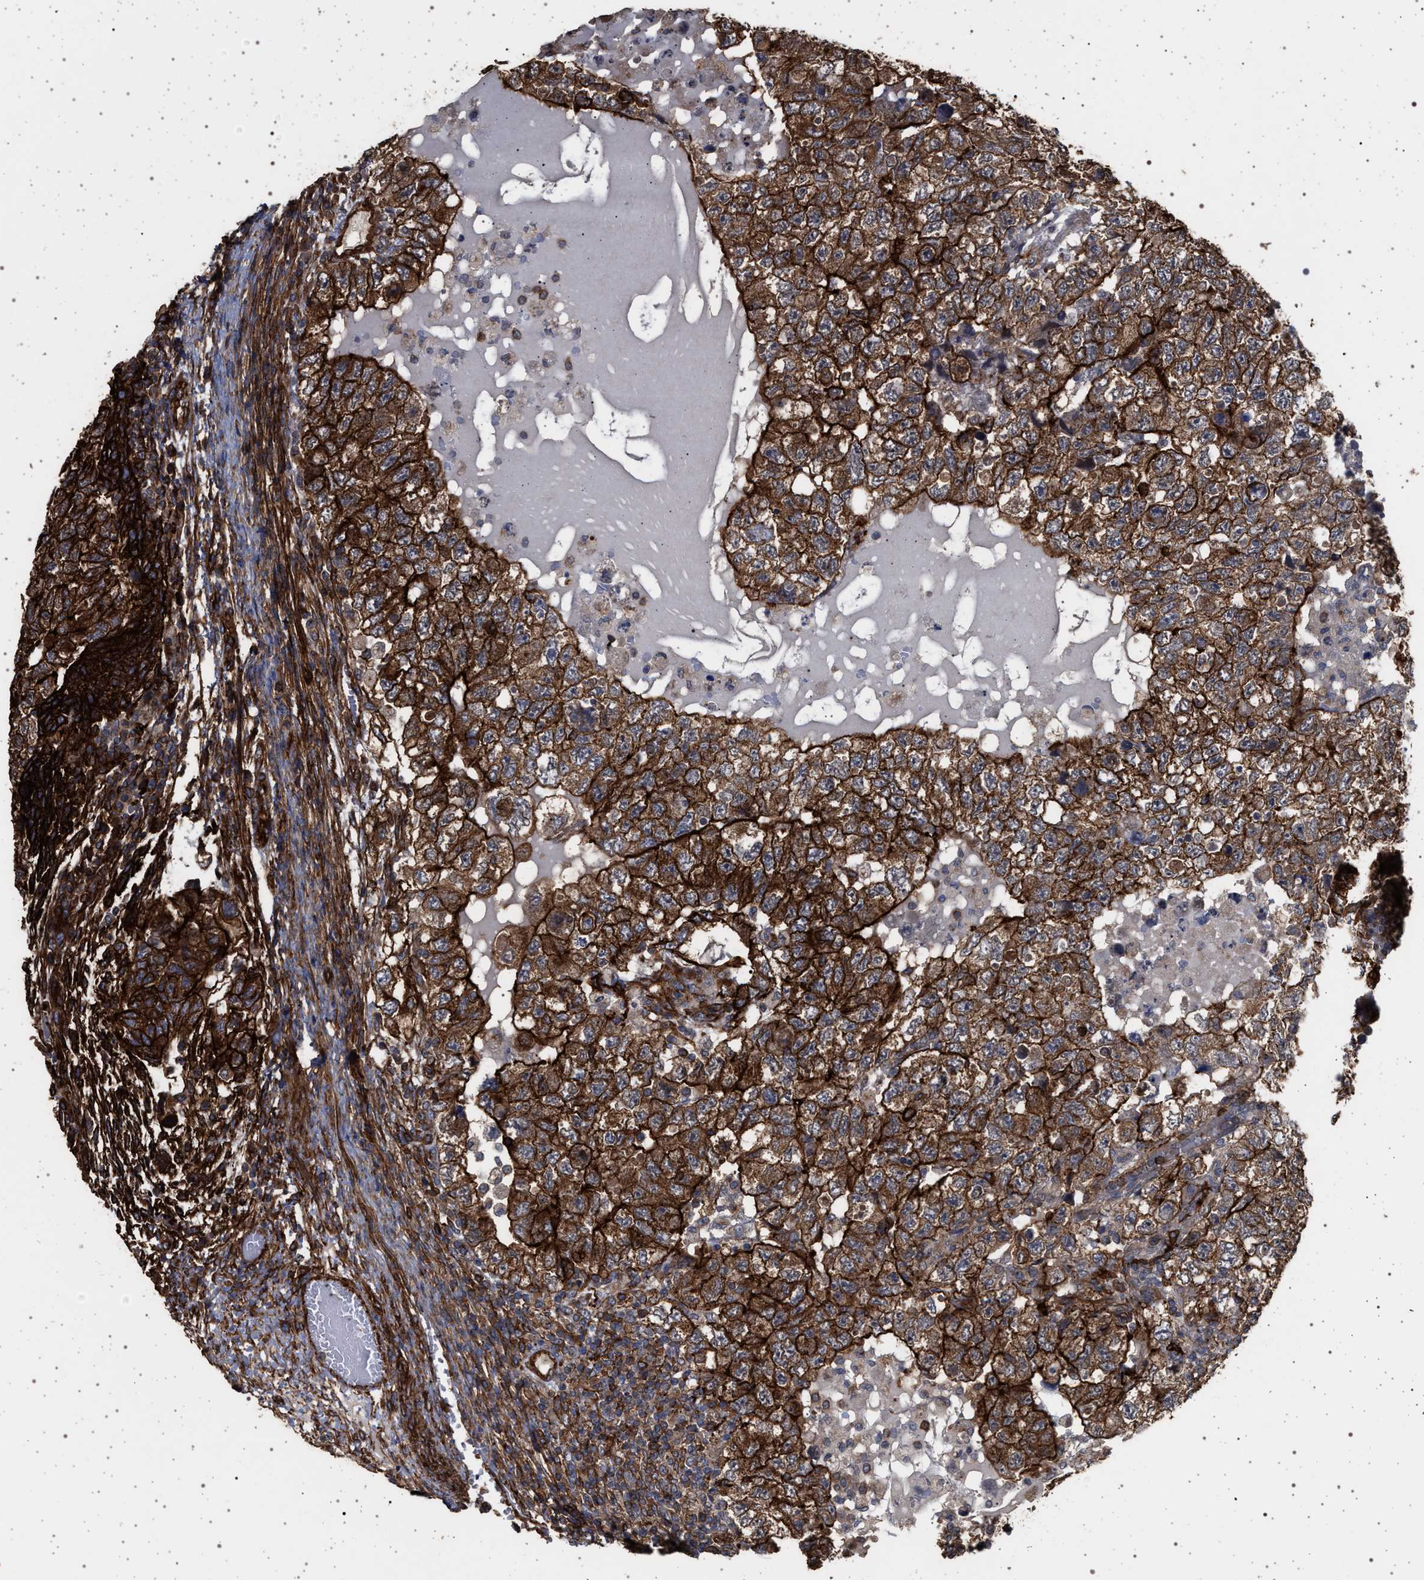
{"staining": {"intensity": "strong", "quantity": ">75%", "location": "cytoplasmic/membranous"}, "tissue": "testis cancer", "cell_type": "Tumor cells", "image_type": "cancer", "snomed": [{"axis": "morphology", "description": "Carcinoma, Embryonal, NOS"}, {"axis": "topography", "description": "Testis"}], "caption": "Immunohistochemistry photomicrograph of neoplastic tissue: human testis cancer (embryonal carcinoma) stained using immunohistochemistry exhibits high levels of strong protein expression localized specifically in the cytoplasmic/membranous of tumor cells, appearing as a cytoplasmic/membranous brown color.", "gene": "IFT20", "patient": {"sex": "male", "age": 36}}